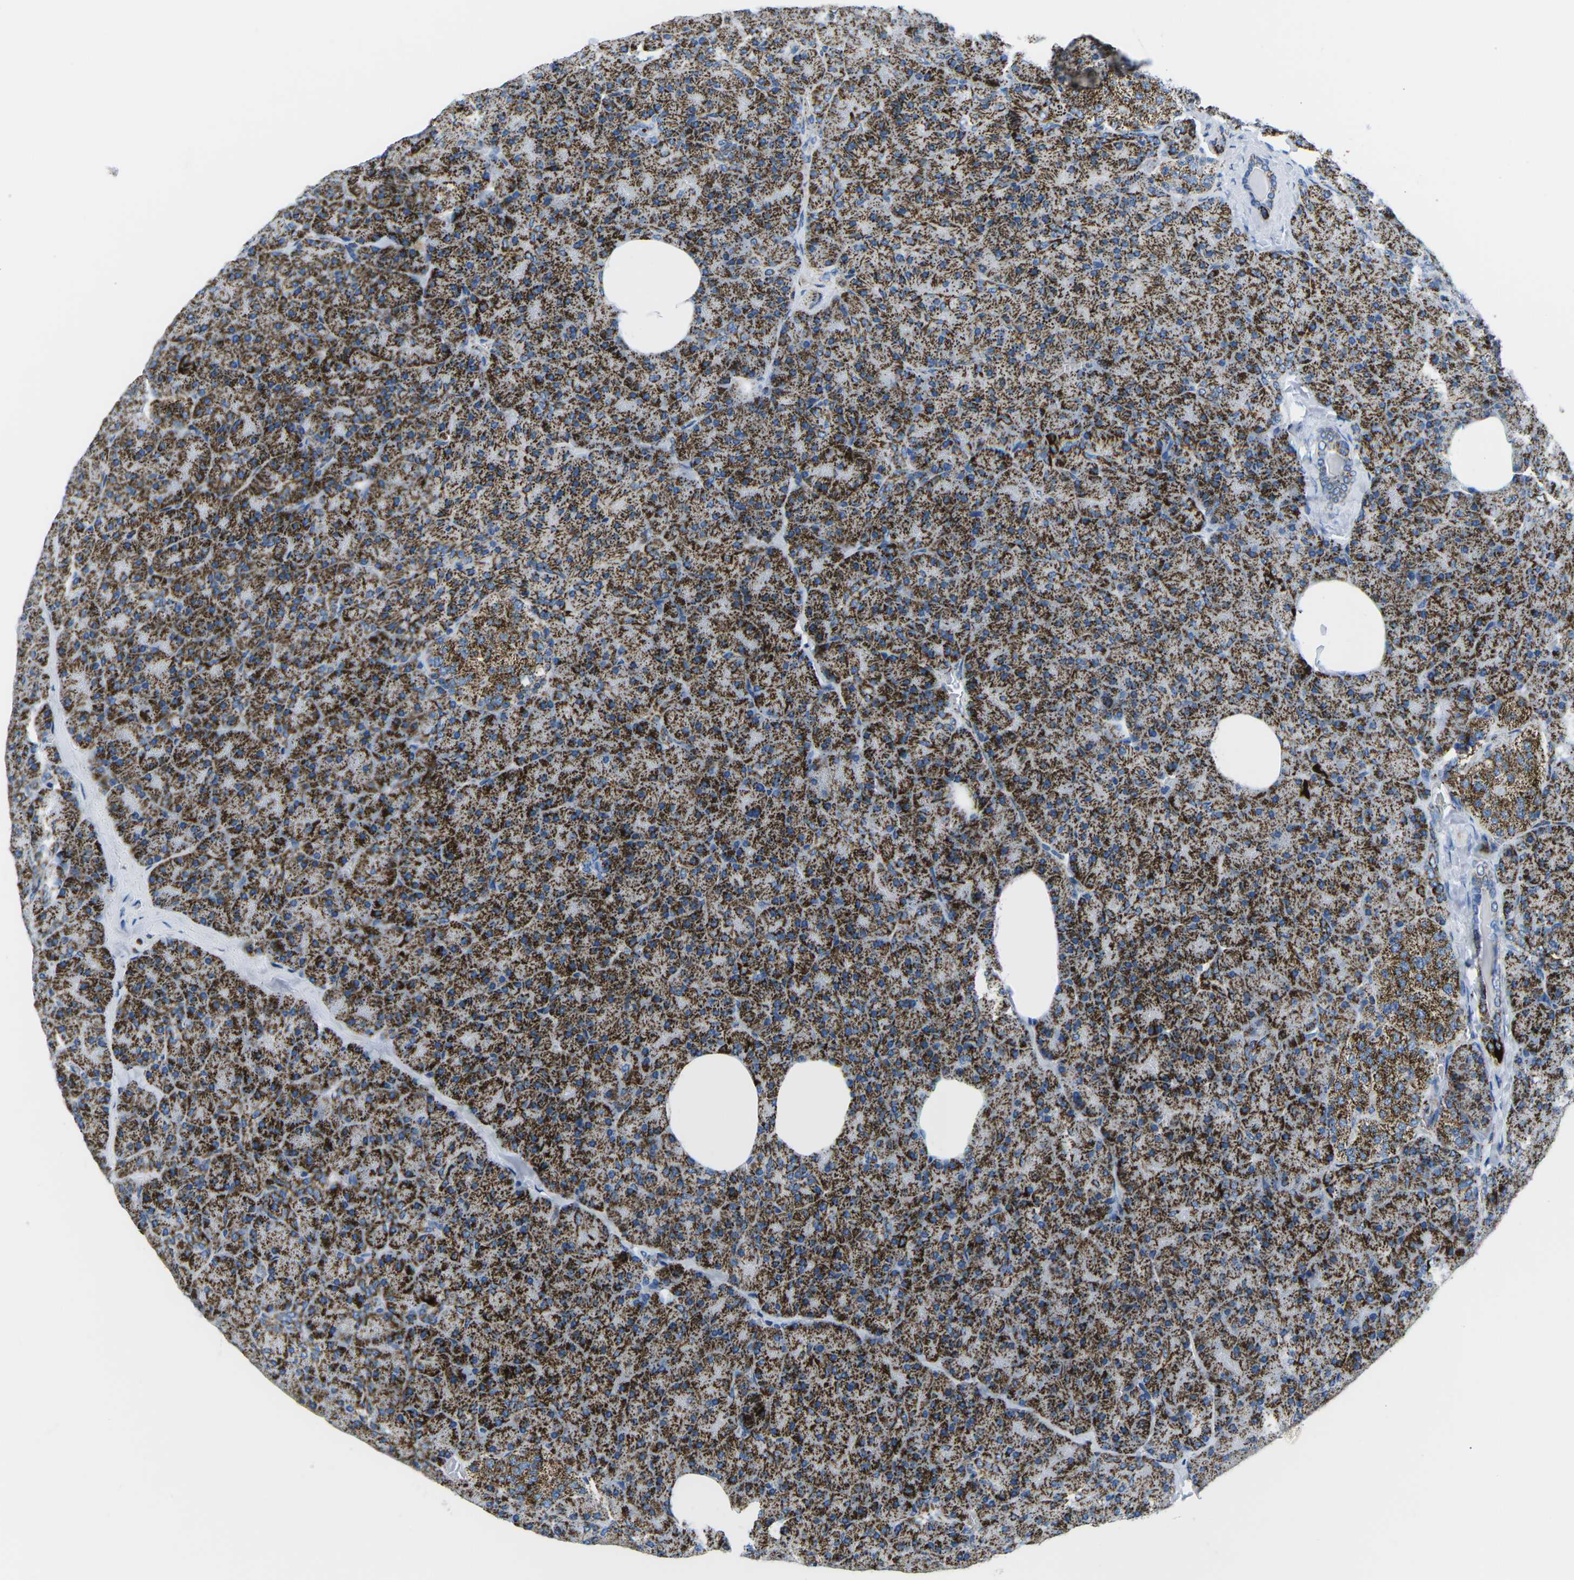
{"staining": {"intensity": "strong", "quantity": ">75%", "location": "cytoplasmic/membranous"}, "tissue": "pancreas", "cell_type": "Exocrine glandular cells", "image_type": "normal", "snomed": [{"axis": "morphology", "description": "Normal tissue, NOS"}, {"axis": "topography", "description": "Pancreas"}], "caption": "Brown immunohistochemical staining in unremarkable pancreas demonstrates strong cytoplasmic/membranous staining in approximately >75% of exocrine glandular cells. (DAB (3,3'-diaminobenzidine) IHC with brightfield microscopy, high magnification).", "gene": "COX6C", "patient": {"sex": "female", "age": 35}}